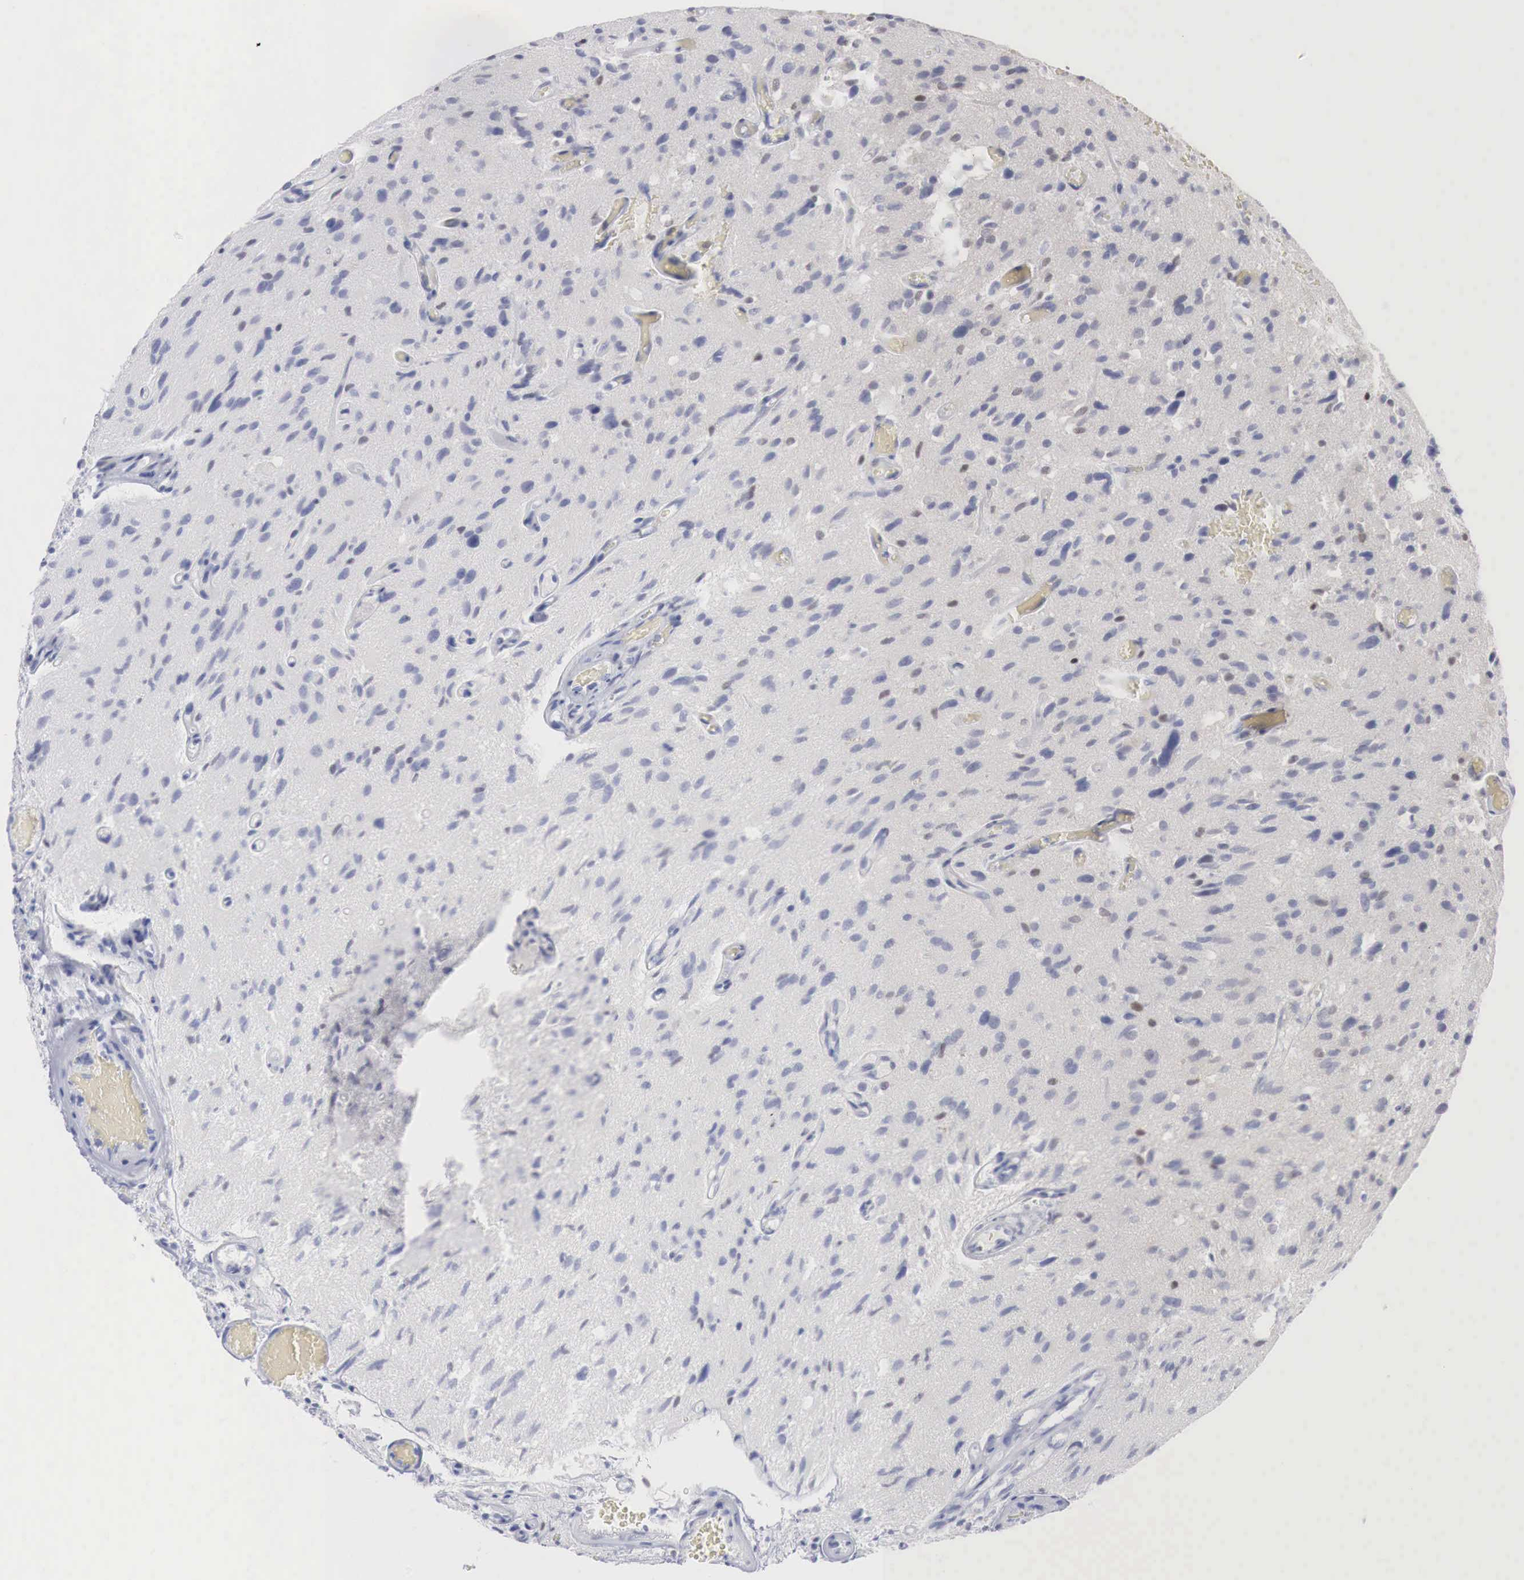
{"staining": {"intensity": "moderate", "quantity": "<25%", "location": "nuclear"}, "tissue": "glioma", "cell_type": "Tumor cells", "image_type": "cancer", "snomed": [{"axis": "morphology", "description": "Glioma, malignant, High grade"}, {"axis": "topography", "description": "Brain"}], "caption": "An IHC micrograph of neoplastic tissue is shown. Protein staining in brown shows moderate nuclear positivity in glioma within tumor cells.", "gene": "FOXP2", "patient": {"sex": "male", "age": 69}}